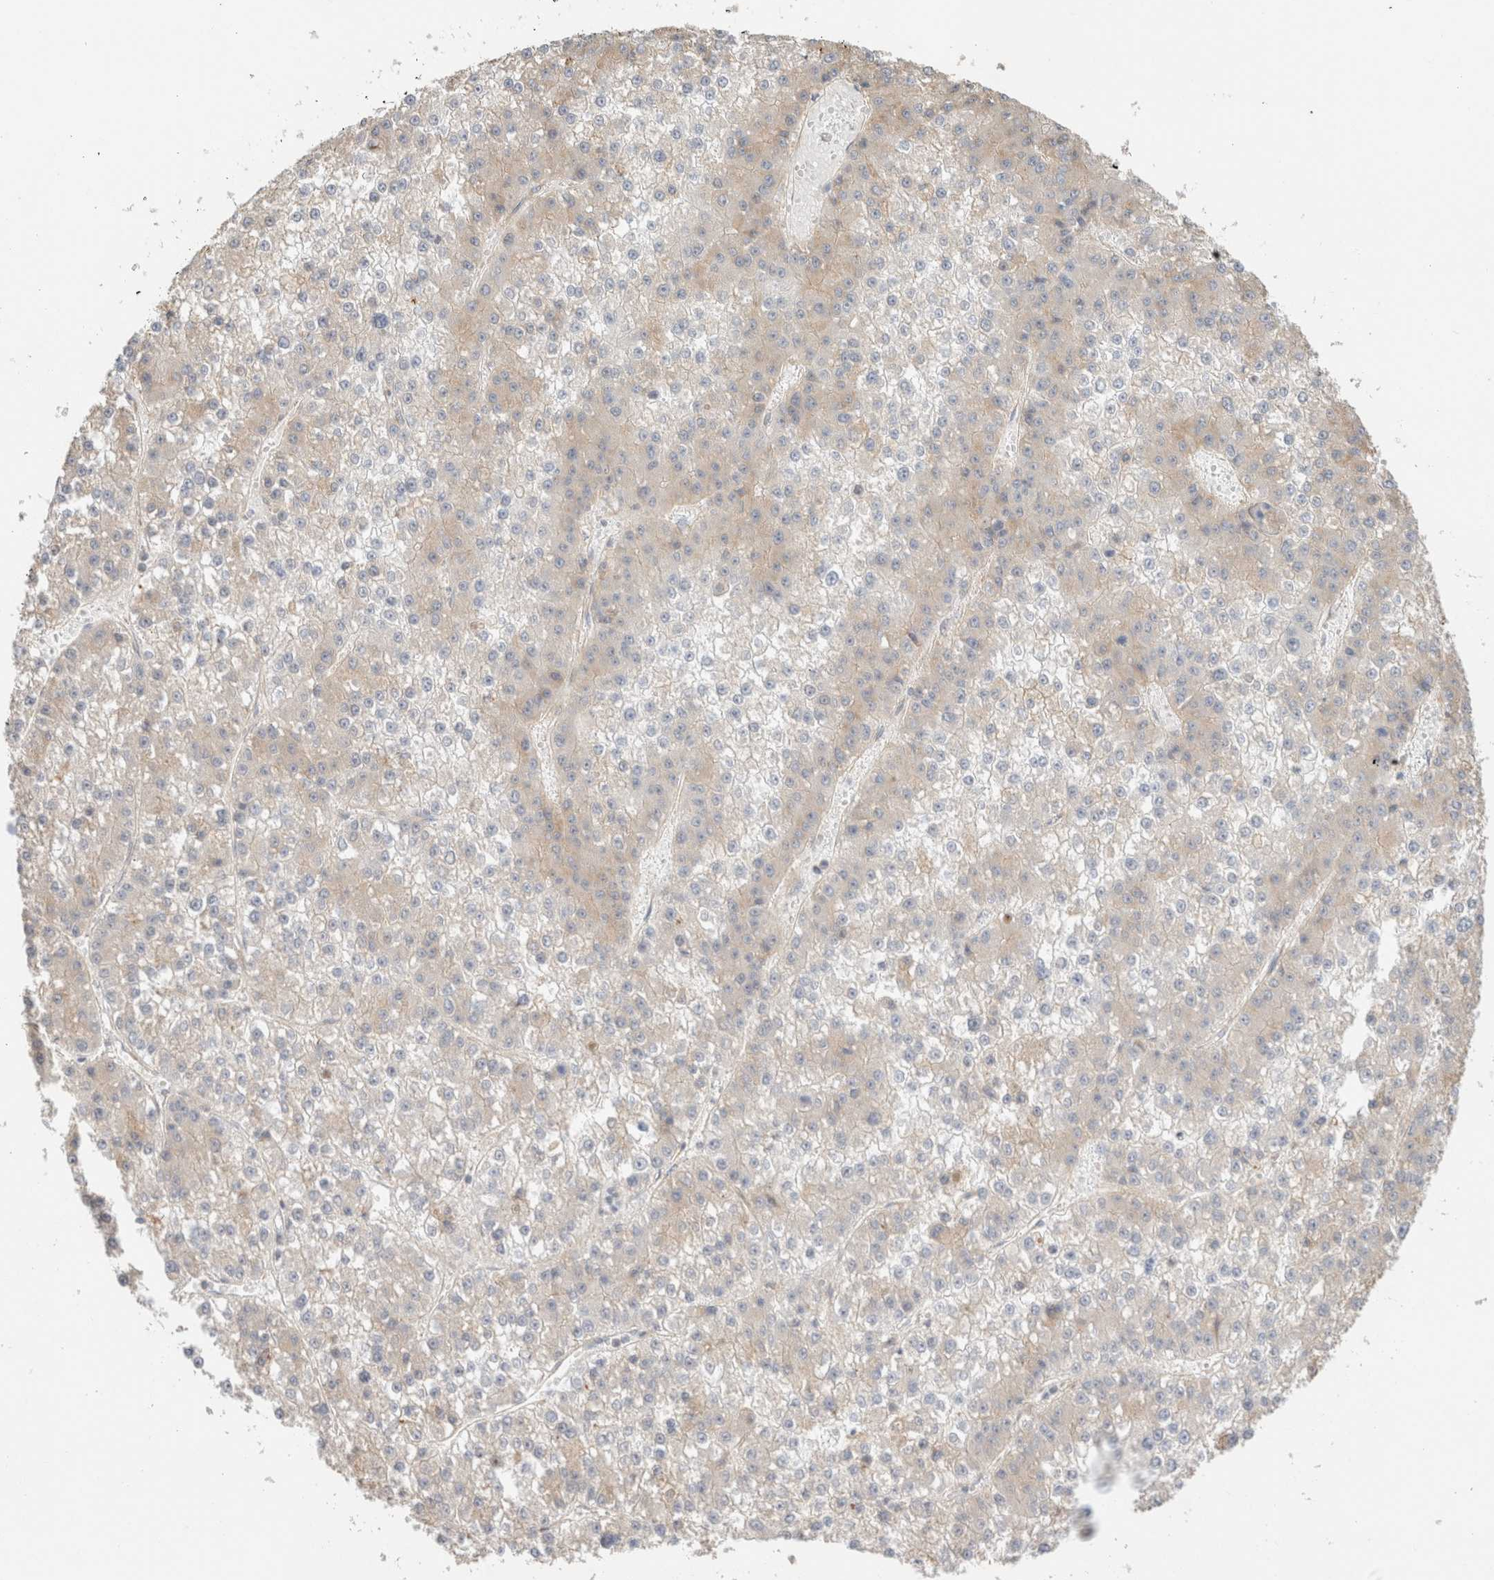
{"staining": {"intensity": "negative", "quantity": "none", "location": "none"}, "tissue": "liver cancer", "cell_type": "Tumor cells", "image_type": "cancer", "snomed": [{"axis": "morphology", "description": "Carcinoma, Hepatocellular, NOS"}, {"axis": "topography", "description": "Liver"}], "caption": "Hepatocellular carcinoma (liver) was stained to show a protein in brown. There is no significant expression in tumor cells. (DAB (3,3'-diaminobenzidine) IHC, high magnification).", "gene": "ID3", "patient": {"sex": "female", "age": 73}}